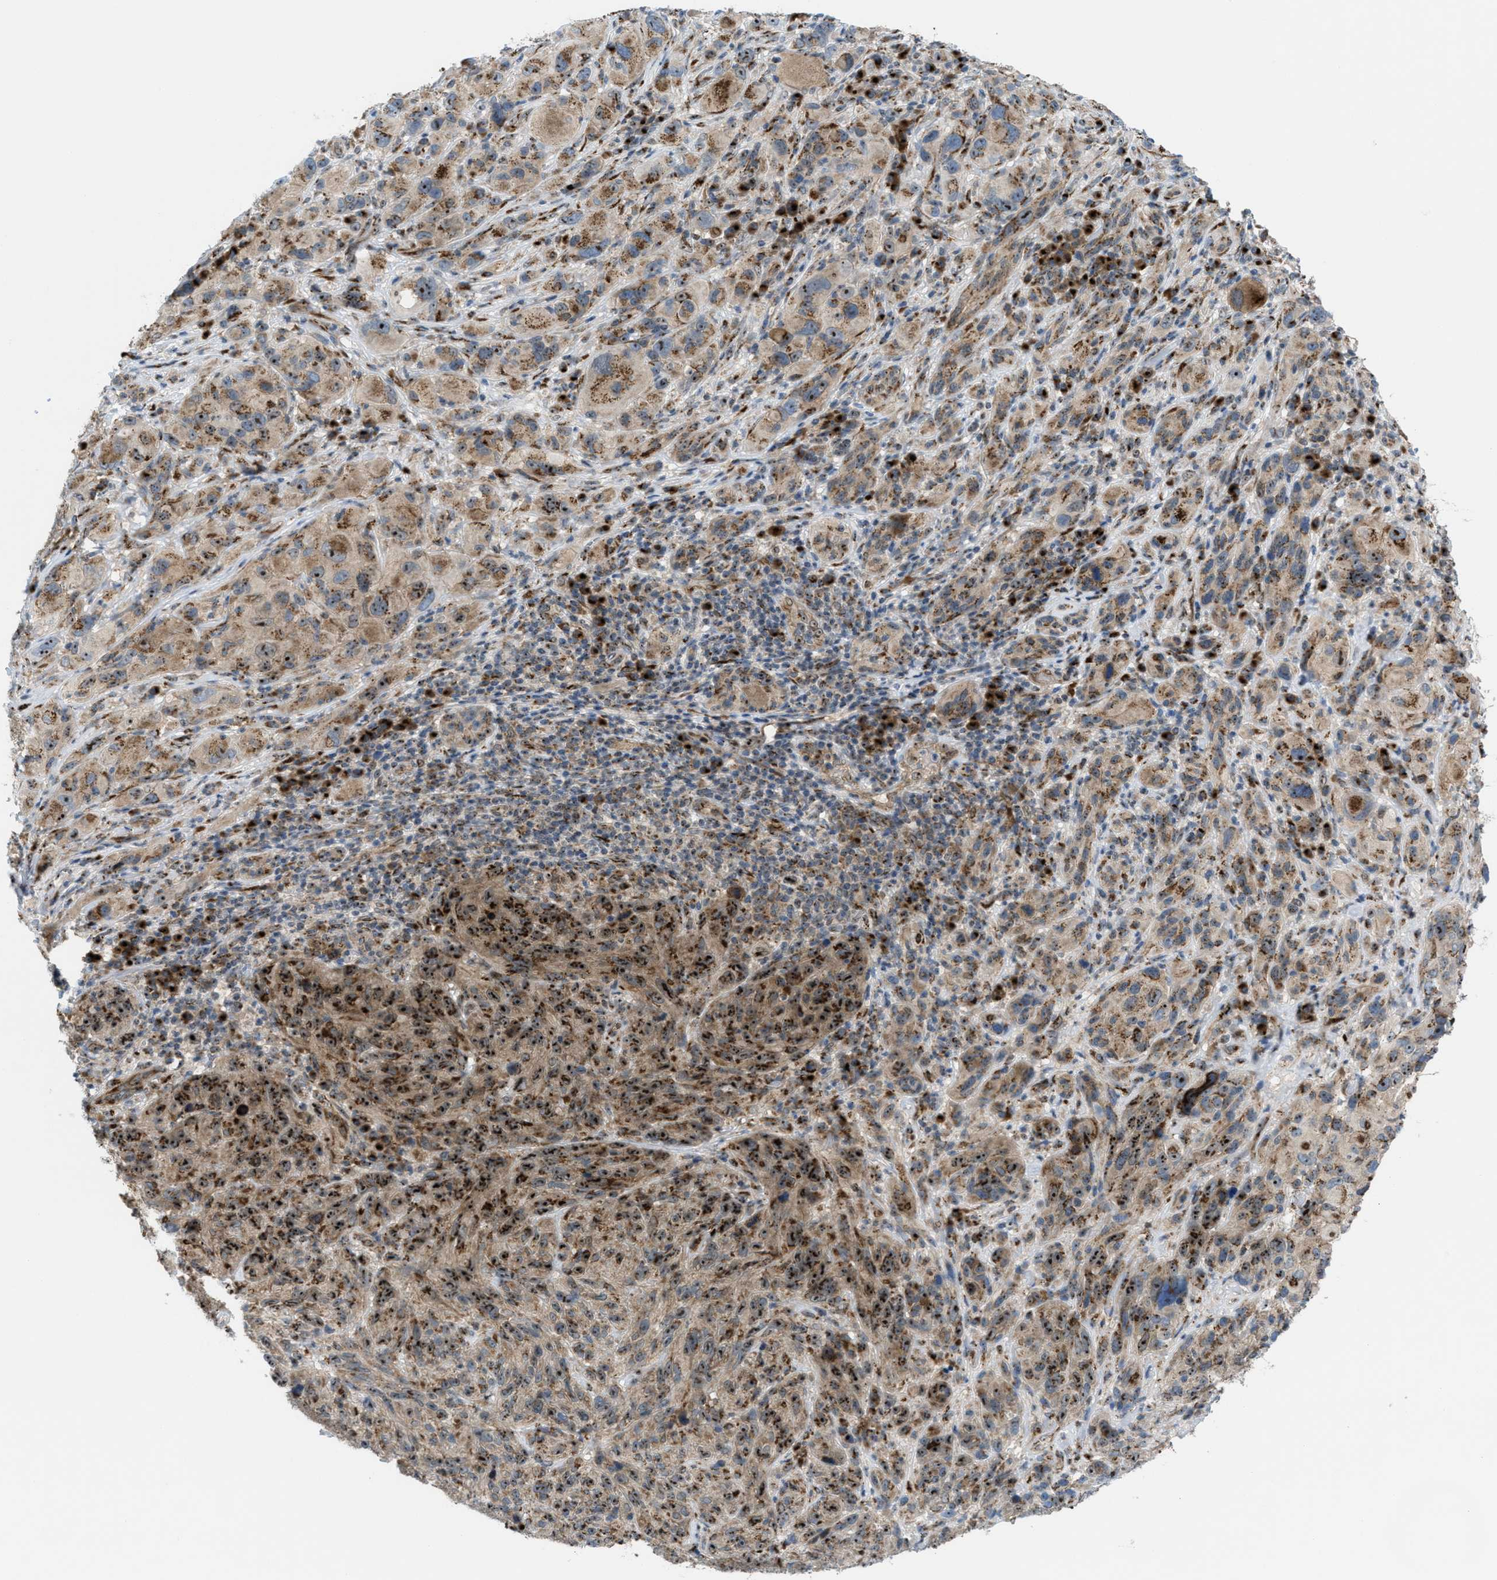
{"staining": {"intensity": "strong", "quantity": ">75%", "location": "cytoplasmic/membranous,nuclear"}, "tissue": "melanoma", "cell_type": "Tumor cells", "image_type": "cancer", "snomed": [{"axis": "morphology", "description": "Malignant melanoma, NOS"}, {"axis": "topography", "description": "Skin of head"}], "caption": "Protein expression analysis of malignant melanoma exhibits strong cytoplasmic/membranous and nuclear staining in approximately >75% of tumor cells.", "gene": "SLC38A10", "patient": {"sex": "male", "age": 96}}